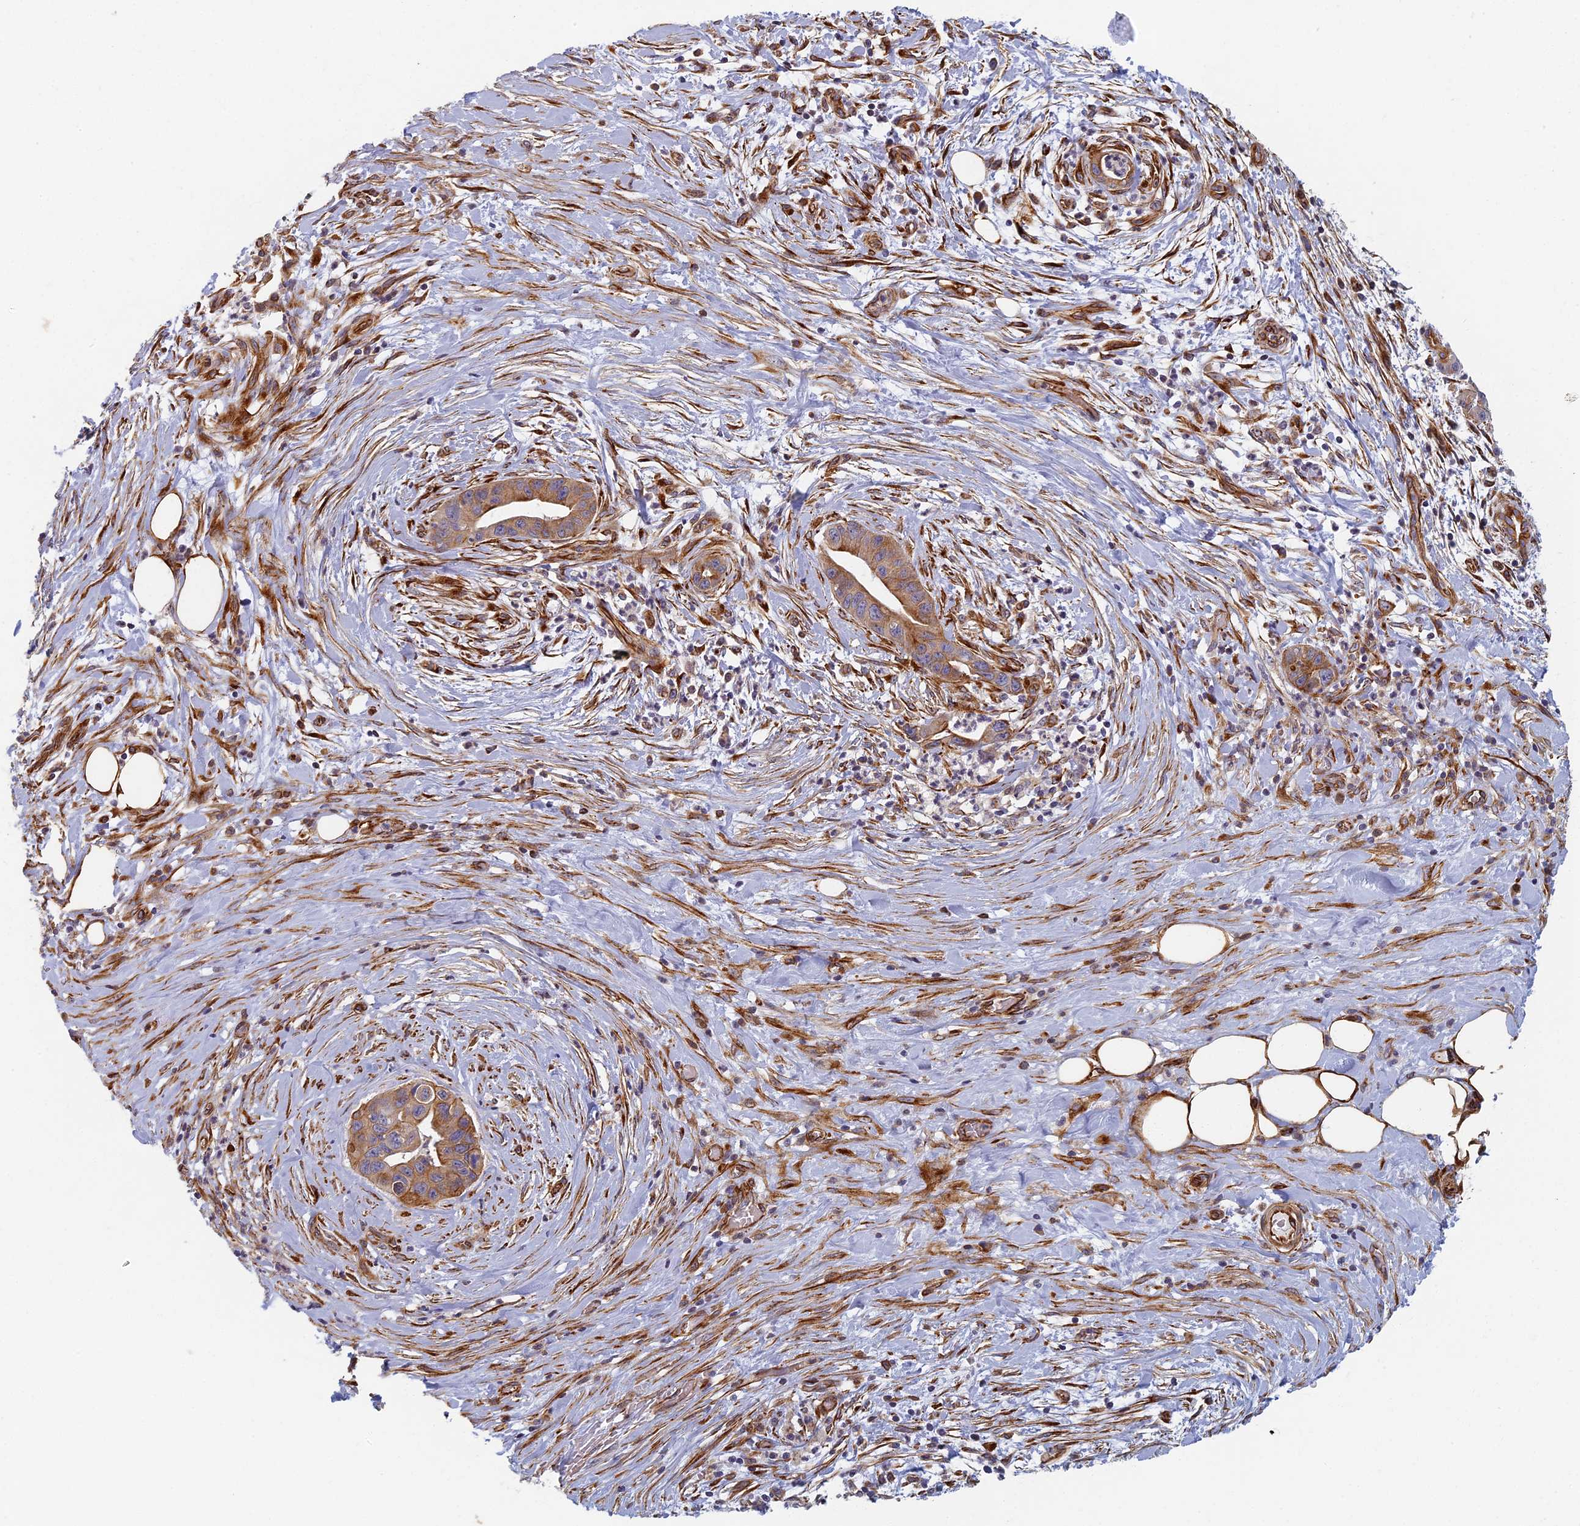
{"staining": {"intensity": "moderate", "quantity": ">75%", "location": "cytoplasmic/membranous"}, "tissue": "pancreatic cancer", "cell_type": "Tumor cells", "image_type": "cancer", "snomed": [{"axis": "morphology", "description": "Adenocarcinoma, NOS"}, {"axis": "topography", "description": "Pancreas"}], "caption": "Protein staining of pancreatic cancer tissue demonstrates moderate cytoplasmic/membranous expression in about >75% of tumor cells. (brown staining indicates protein expression, while blue staining denotes nuclei).", "gene": "ABCB10", "patient": {"sex": "male", "age": 73}}